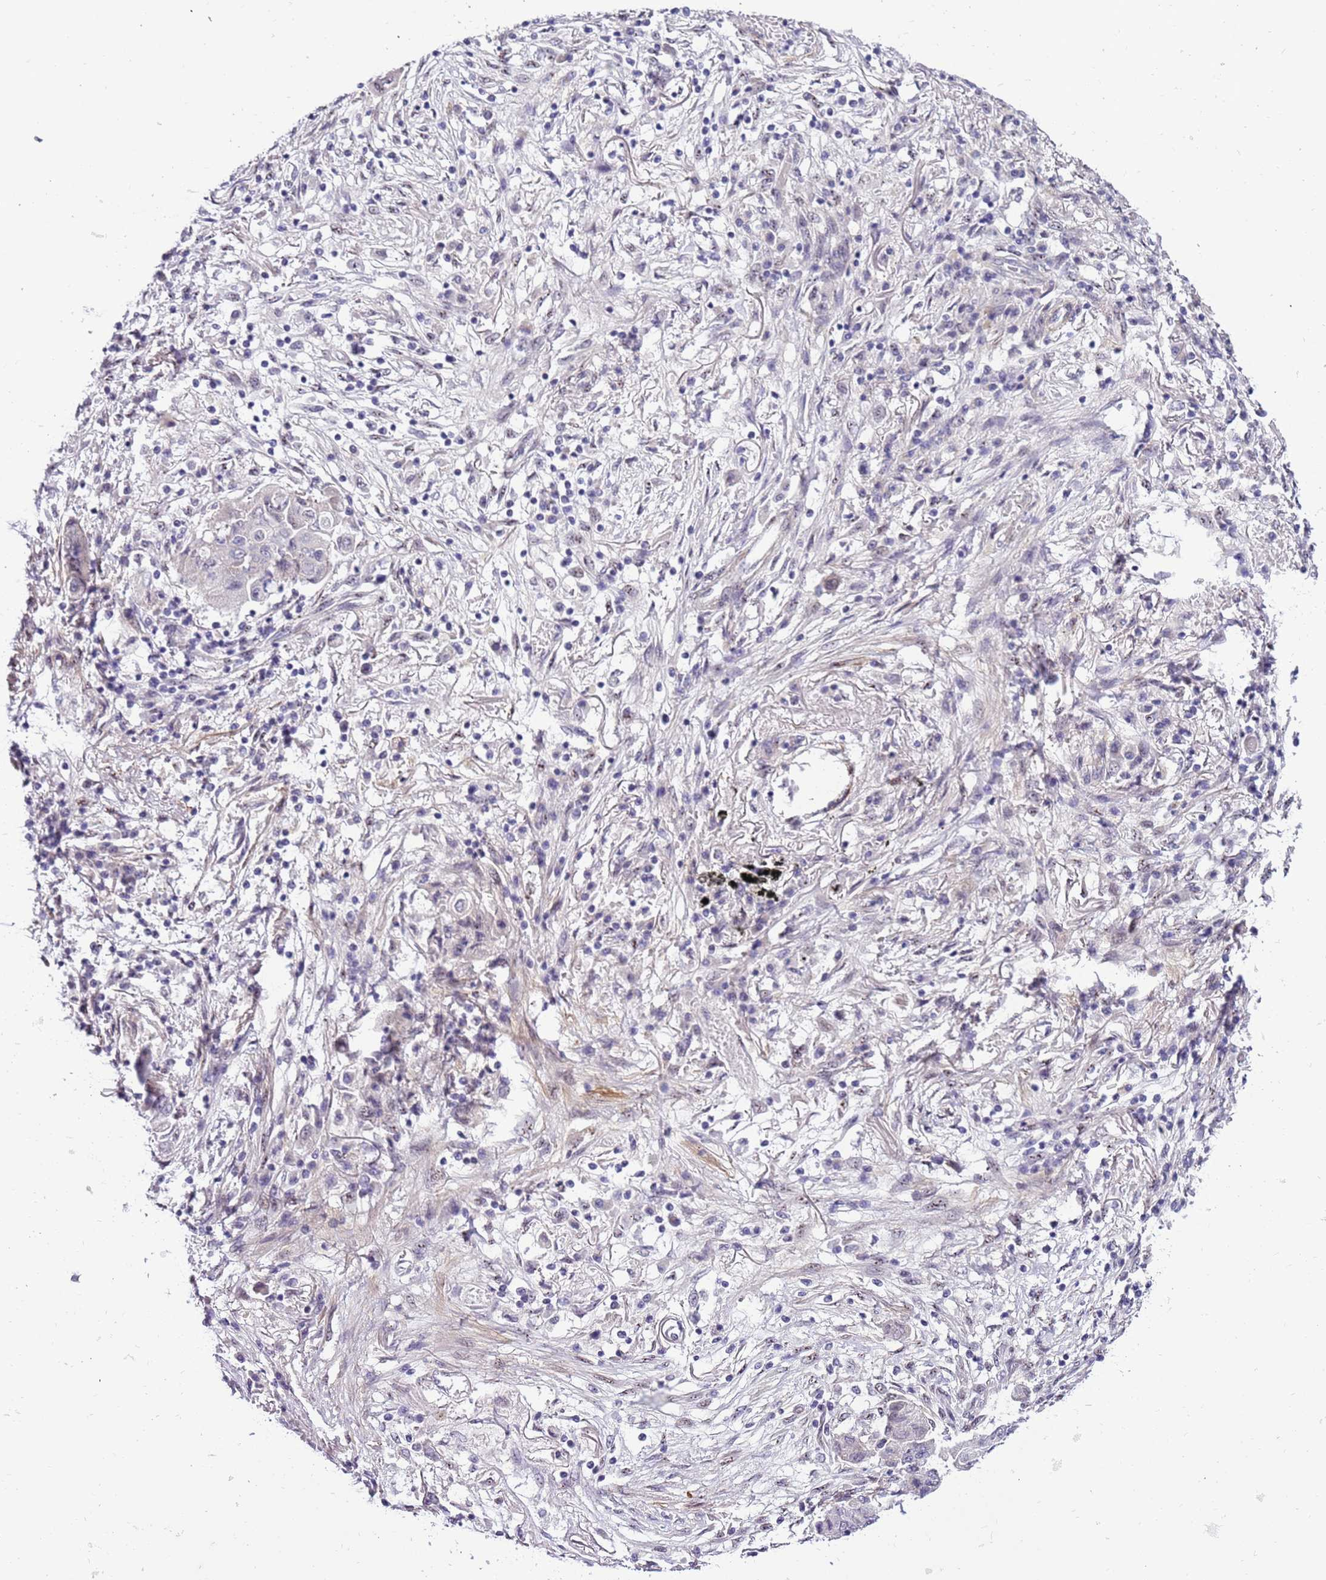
{"staining": {"intensity": "negative", "quantity": "none", "location": "none"}, "tissue": "lung cancer", "cell_type": "Tumor cells", "image_type": "cancer", "snomed": [{"axis": "morphology", "description": "Squamous cell carcinoma, NOS"}, {"axis": "topography", "description": "Lung"}], "caption": "This is an immunohistochemistry histopathology image of human lung cancer (squamous cell carcinoma). There is no expression in tumor cells.", "gene": "PLEKHH1", "patient": {"sex": "male", "age": 74}}